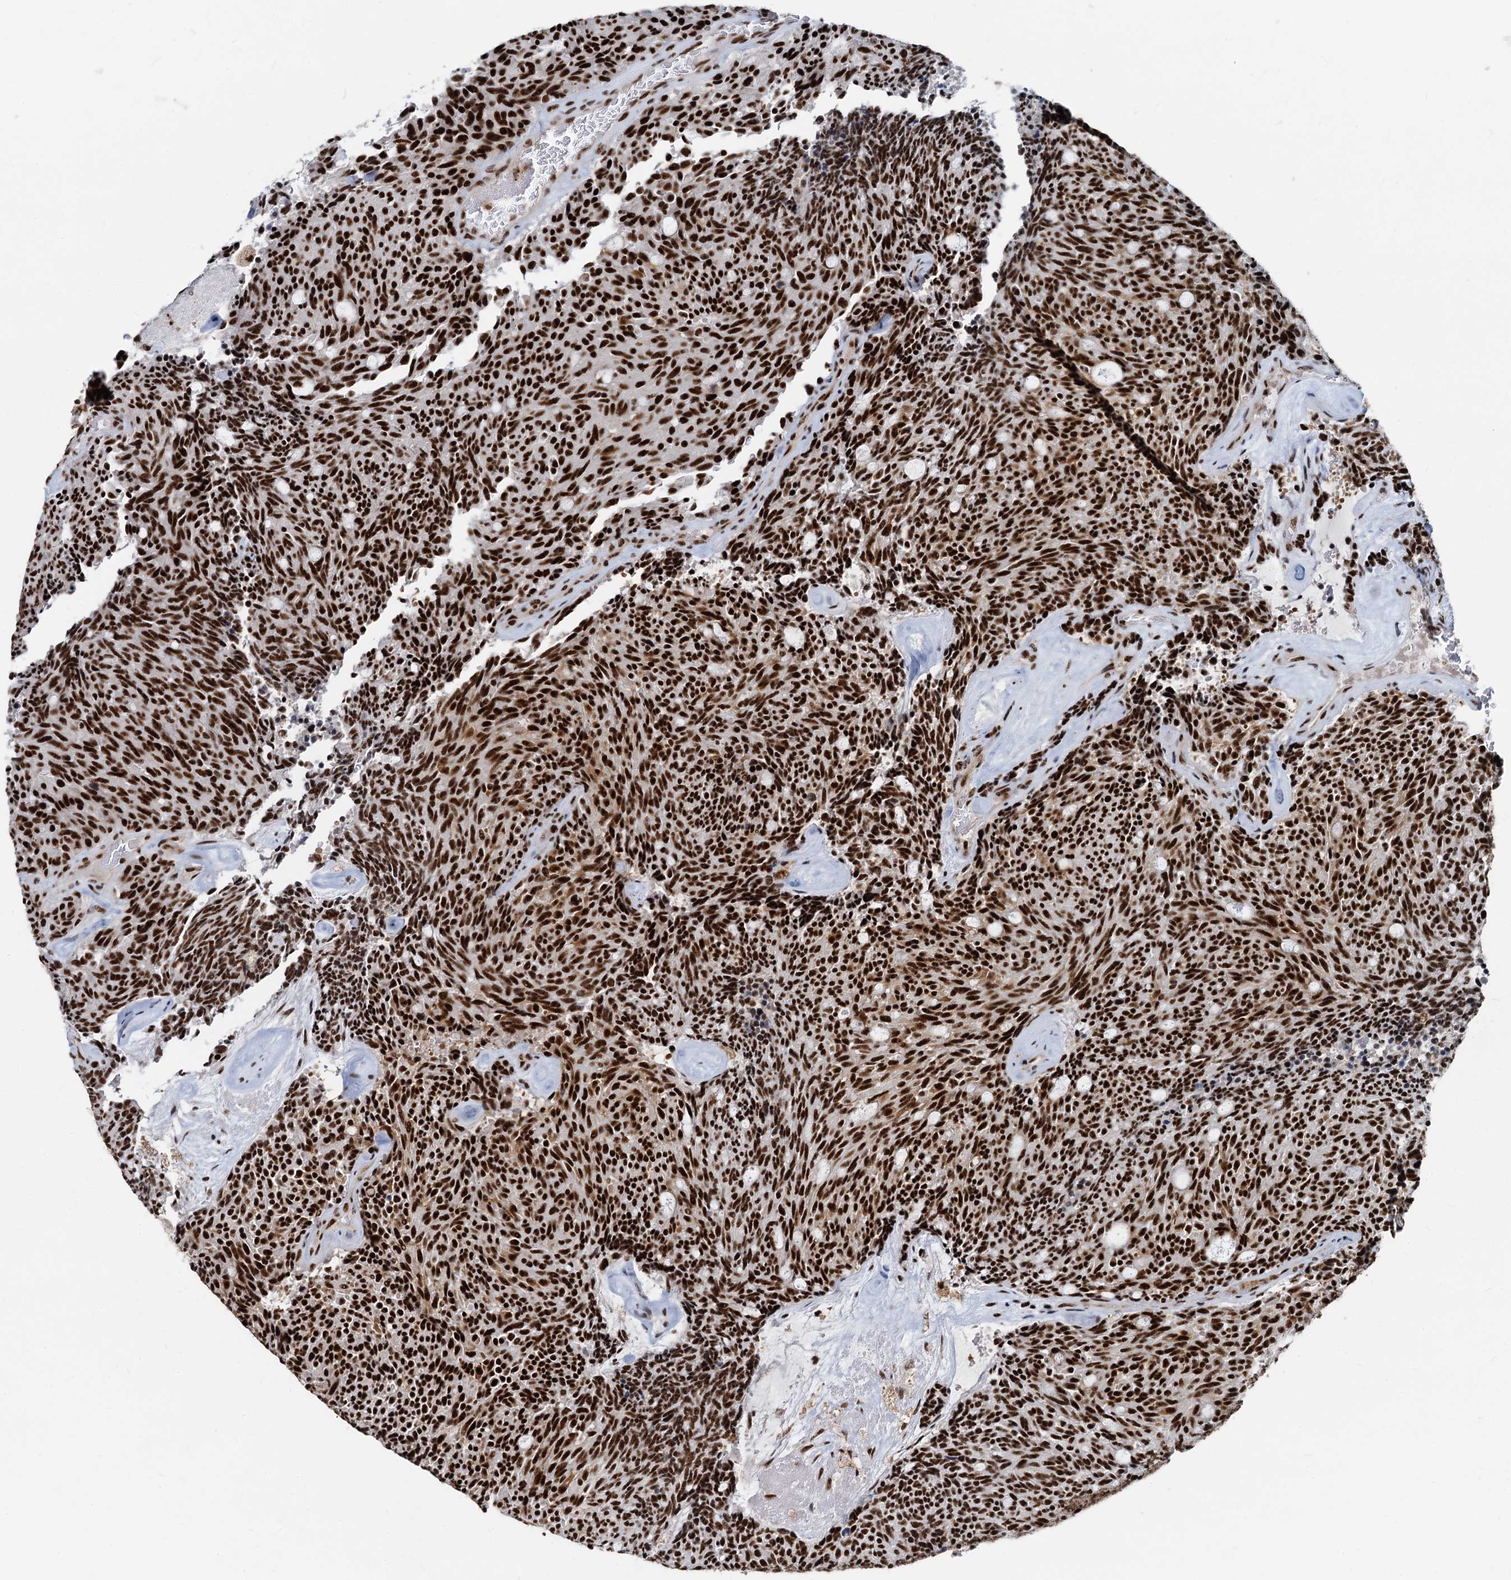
{"staining": {"intensity": "strong", "quantity": ">75%", "location": "nuclear"}, "tissue": "carcinoid", "cell_type": "Tumor cells", "image_type": "cancer", "snomed": [{"axis": "morphology", "description": "Carcinoid, malignant, NOS"}, {"axis": "topography", "description": "Pancreas"}], "caption": "Strong nuclear expression for a protein is identified in approximately >75% of tumor cells of malignant carcinoid using immunohistochemistry.", "gene": "RBM26", "patient": {"sex": "female", "age": 54}}